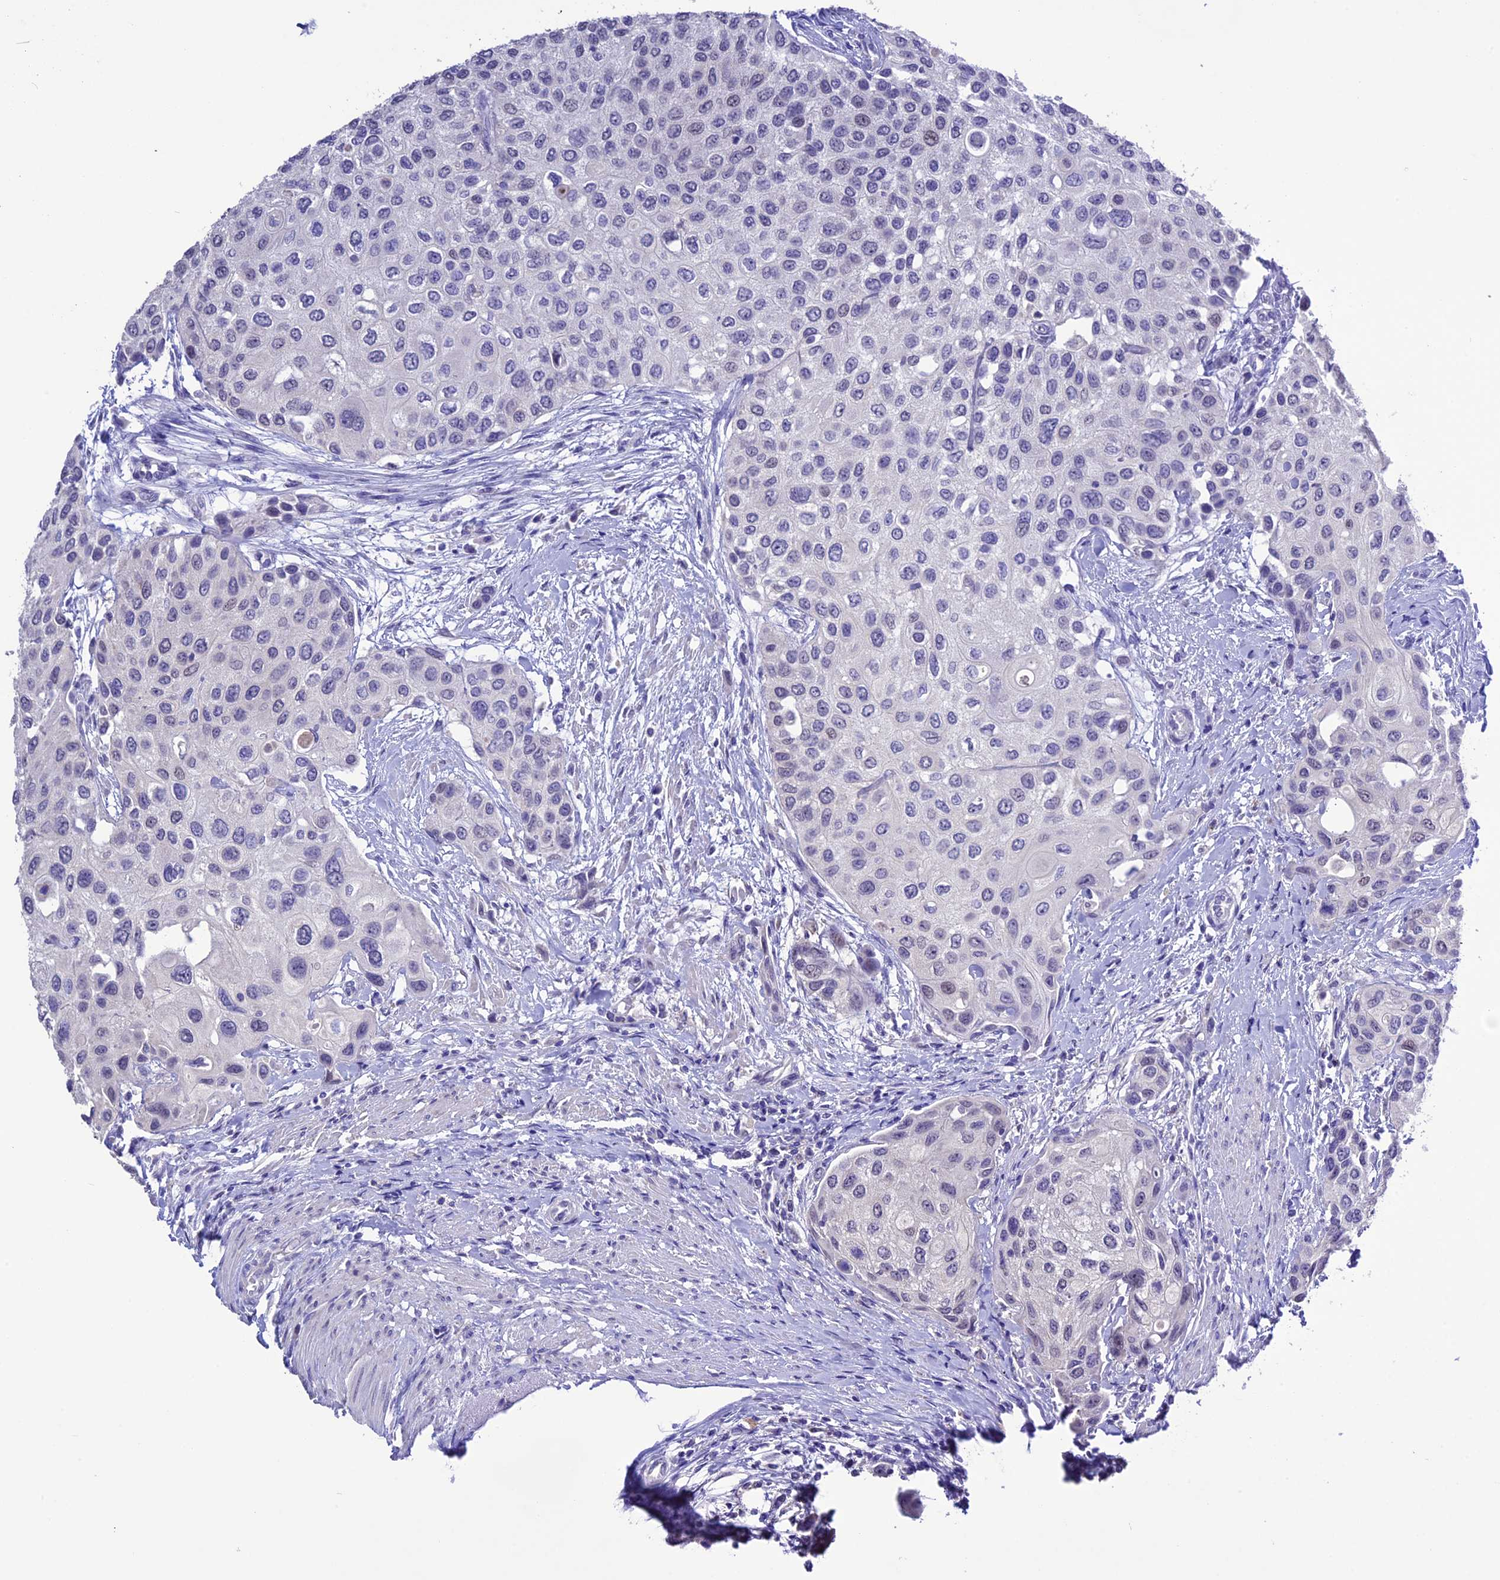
{"staining": {"intensity": "negative", "quantity": "none", "location": "none"}, "tissue": "urothelial cancer", "cell_type": "Tumor cells", "image_type": "cancer", "snomed": [{"axis": "morphology", "description": "Normal tissue, NOS"}, {"axis": "morphology", "description": "Urothelial carcinoma, High grade"}, {"axis": "topography", "description": "Vascular tissue"}, {"axis": "topography", "description": "Urinary bladder"}], "caption": "Tumor cells are negative for protein expression in human urothelial cancer. (DAB immunohistochemistry (IHC) visualized using brightfield microscopy, high magnification).", "gene": "DIS3L", "patient": {"sex": "female", "age": 56}}